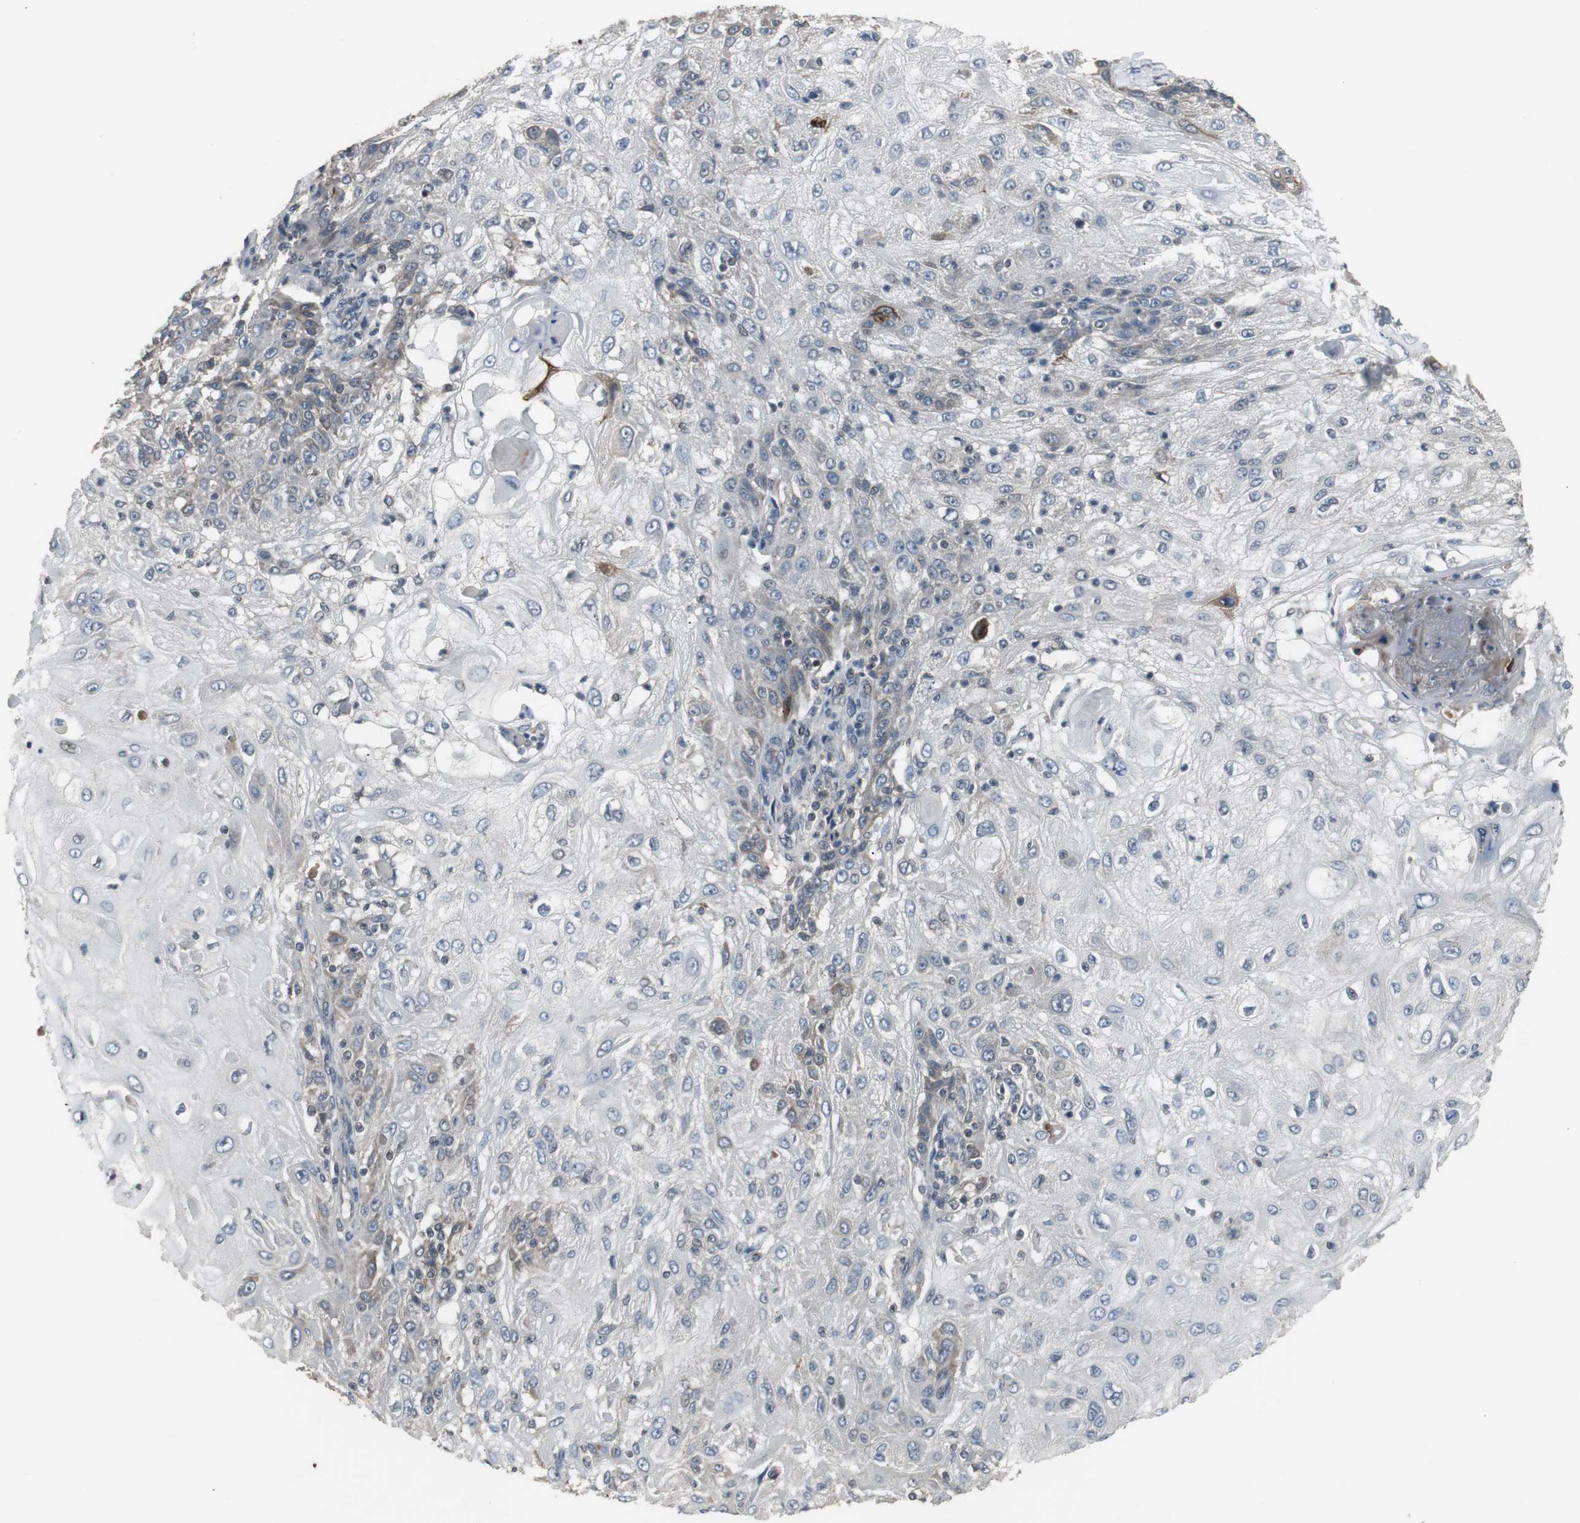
{"staining": {"intensity": "negative", "quantity": "none", "location": "none"}, "tissue": "skin cancer", "cell_type": "Tumor cells", "image_type": "cancer", "snomed": [{"axis": "morphology", "description": "Normal tissue, NOS"}, {"axis": "morphology", "description": "Squamous cell carcinoma, NOS"}, {"axis": "topography", "description": "Skin"}], "caption": "Protein analysis of skin cancer demonstrates no significant expression in tumor cells.", "gene": "ZMPSTE24", "patient": {"sex": "female", "age": 83}}